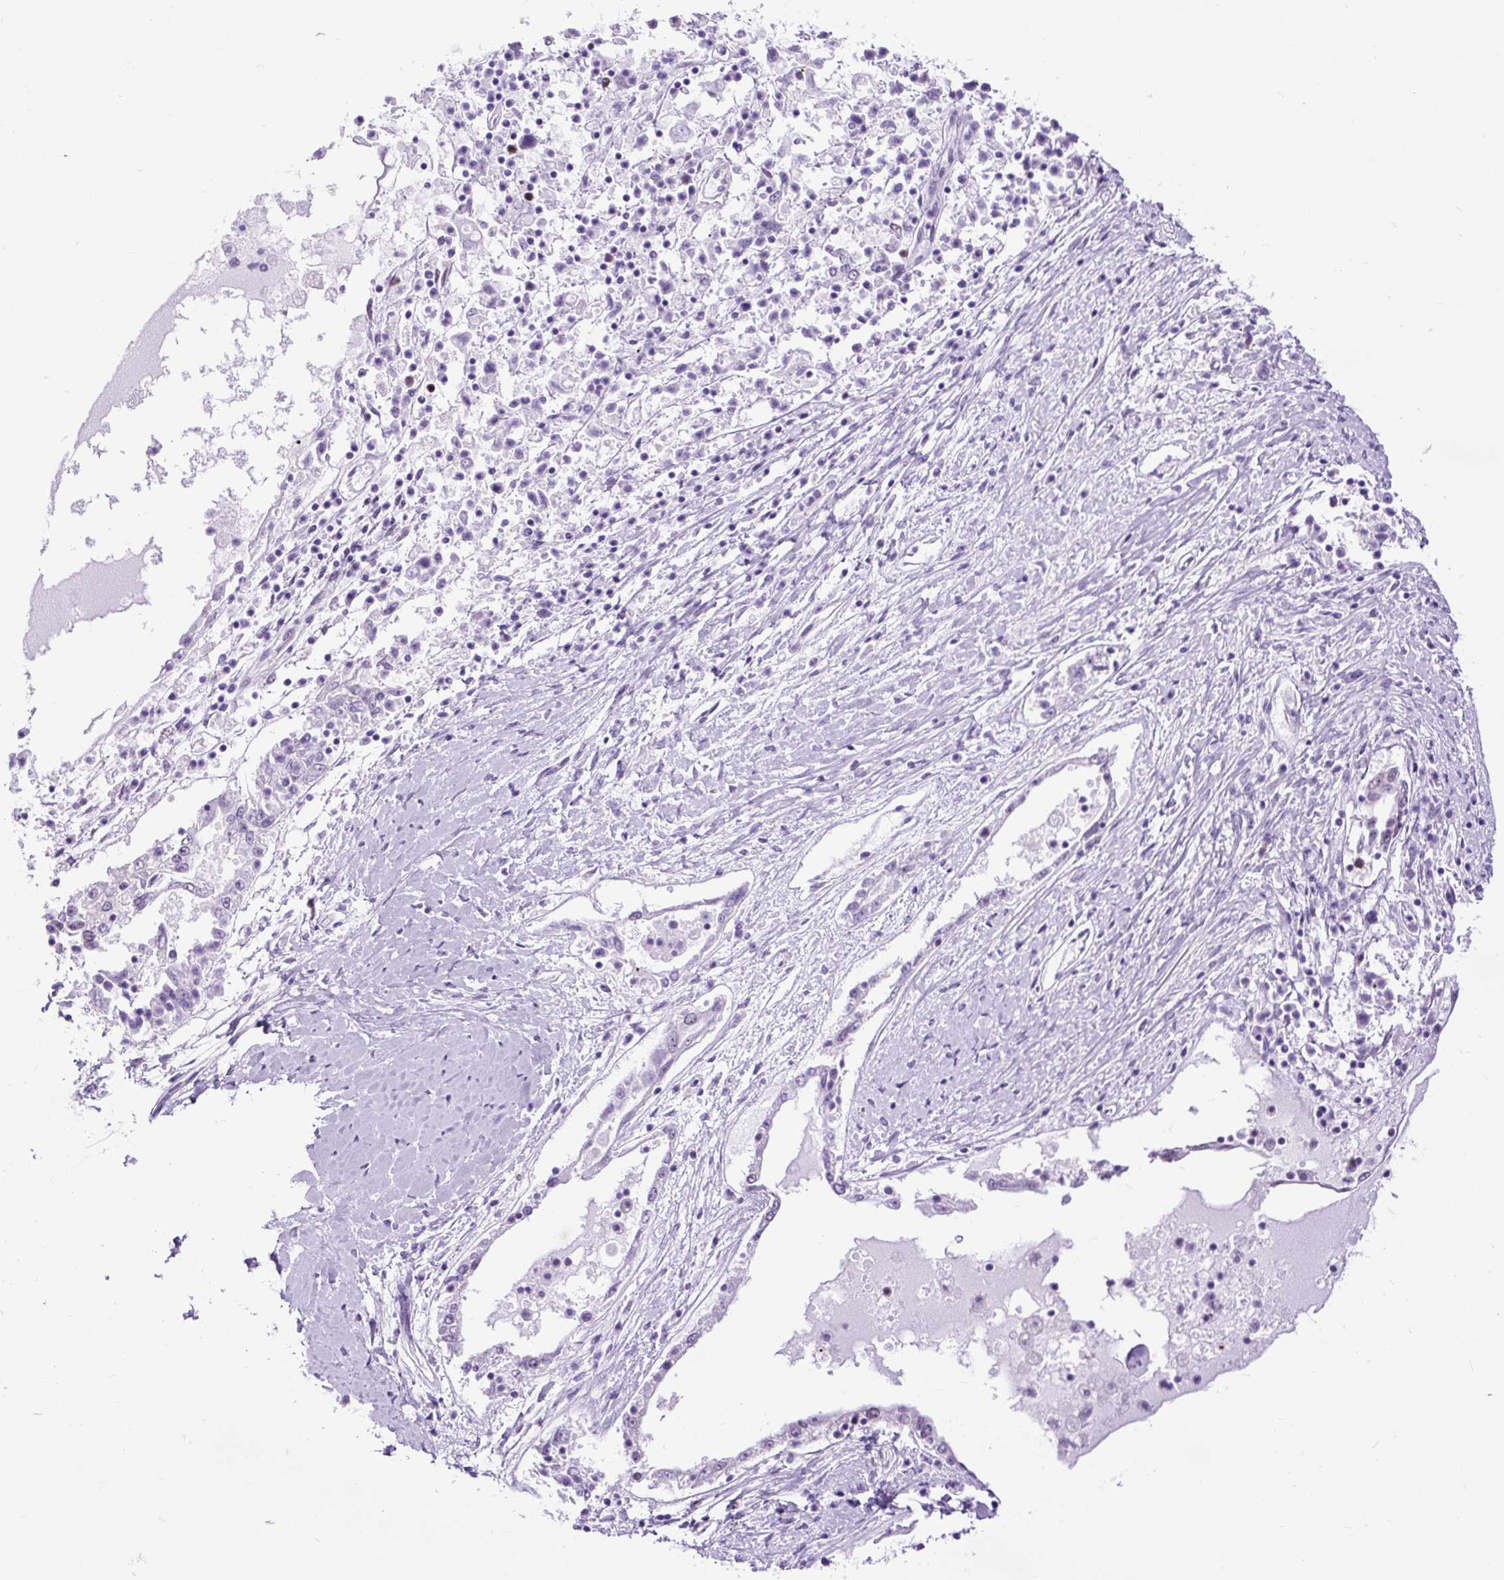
{"staining": {"intensity": "moderate", "quantity": "<25%", "location": "nuclear"}, "tissue": "ovarian cancer", "cell_type": "Tumor cells", "image_type": "cancer", "snomed": [{"axis": "morphology", "description": "Carcinoma, endometroid"}, {"axis": "topography", "description": "Ovary"}], "caption": "Immunohistochemical staining of human endometroid carcinoma (ovarian) exhibits low levels of moderate nuclear protein positivity in approximately <25% of tumor cells. (DAB (3,3'-diaminobenzidine) = brown stain, brightfield microscopy at high magnification).", "gene": "RACGAP1", "patient": {"sex": "female", "age": 62}}